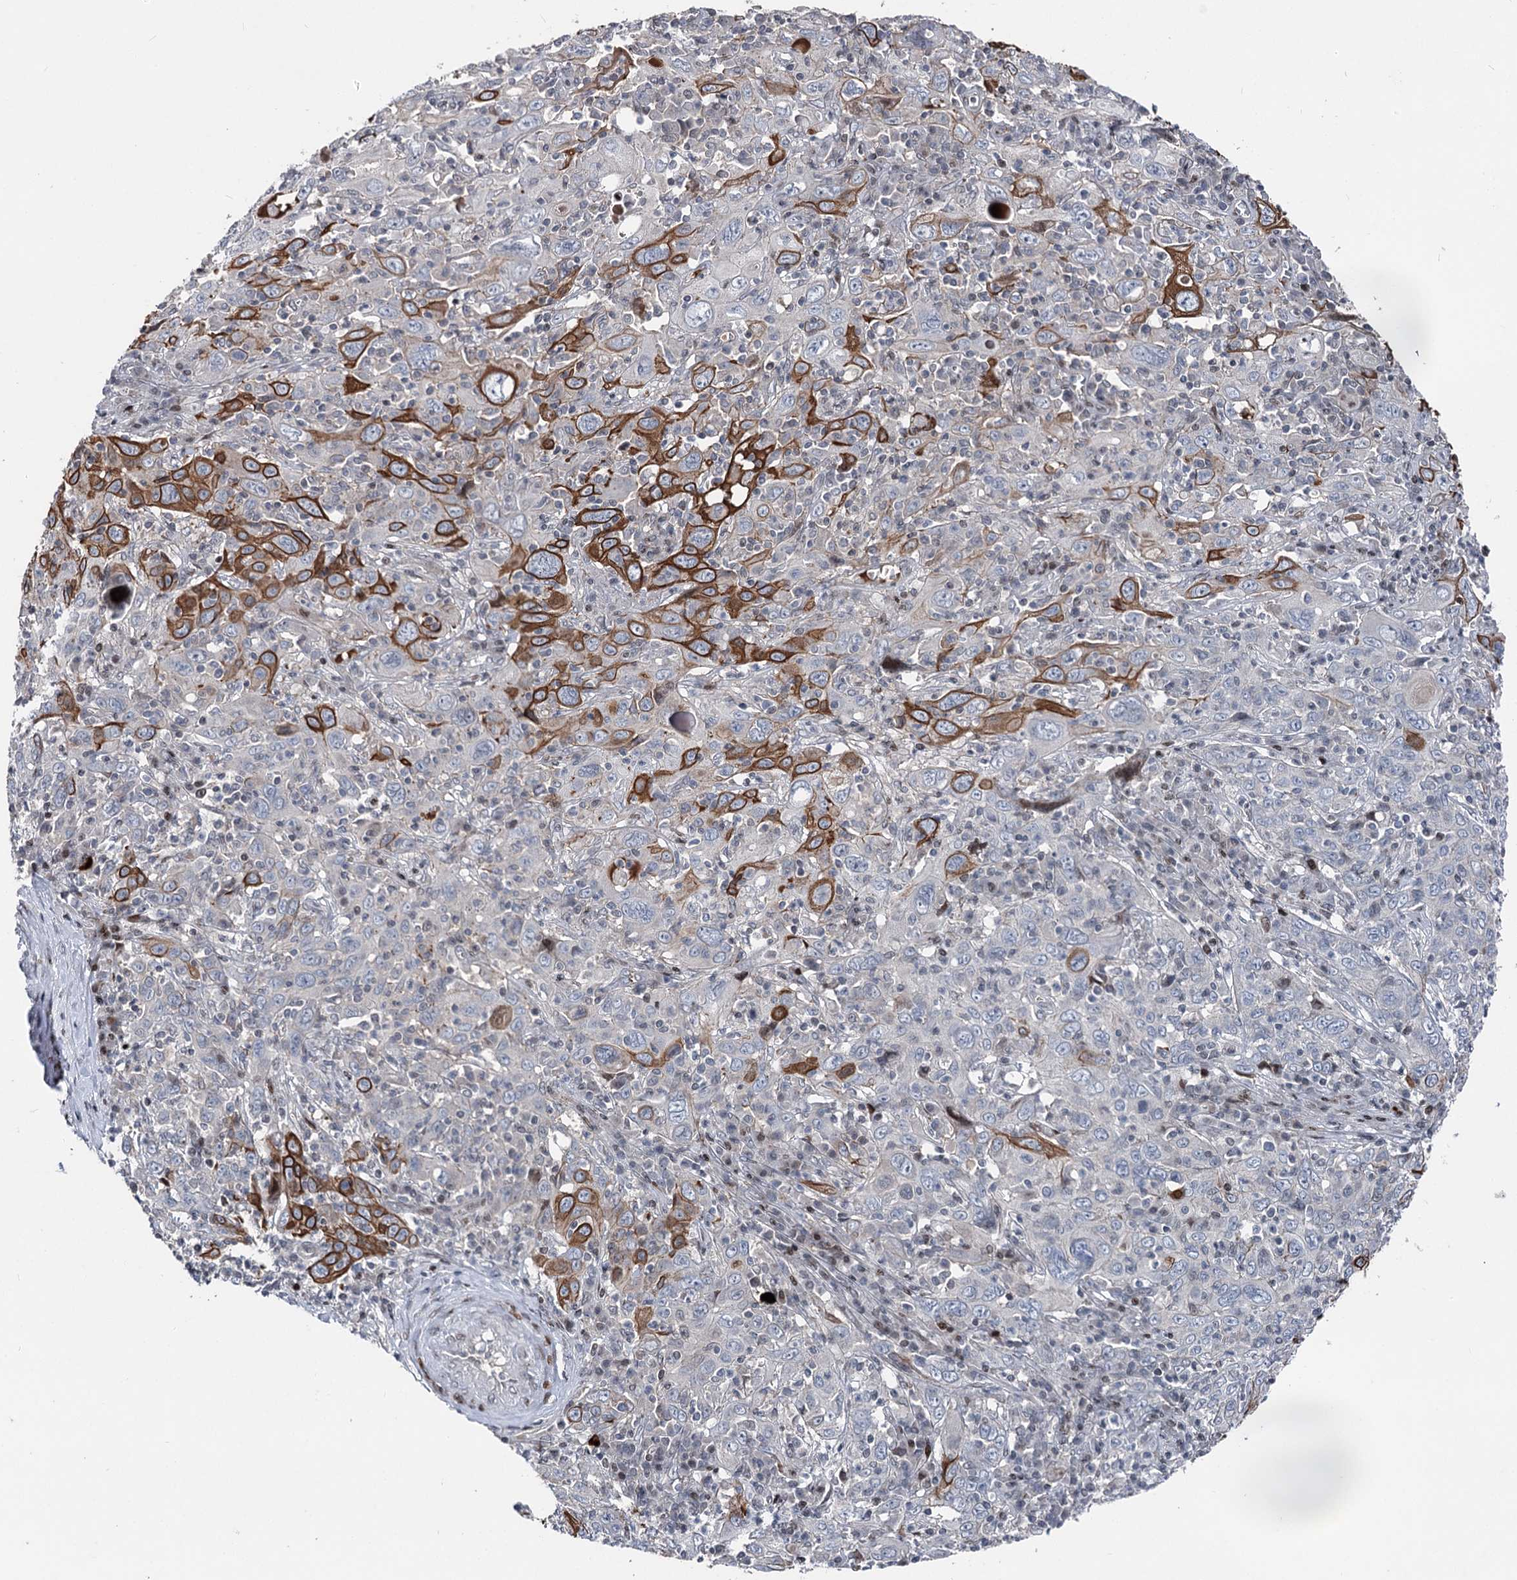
{"staining": {"intensity": "strong", "quantity": "<25%", "location": "cytoplasmic/membranous"}, "tissue": "cervical cancer", "cell_type": "Tumor cells", "image_type": "cancer", "snomed": [{"axis": "morphology", "description": "Squamous cell carcinoma, NOS"}, {"axis": "topography", "description": "Cervix"}], "caption": "IHC of human squamous cell carcinoma (cervical) demonstrates medium levels of strong cytoplasmic/membranous expression in about <25% of tumor cells.", "gene": "ITFG2", "patient": {"sex": "female", "age": 46}}